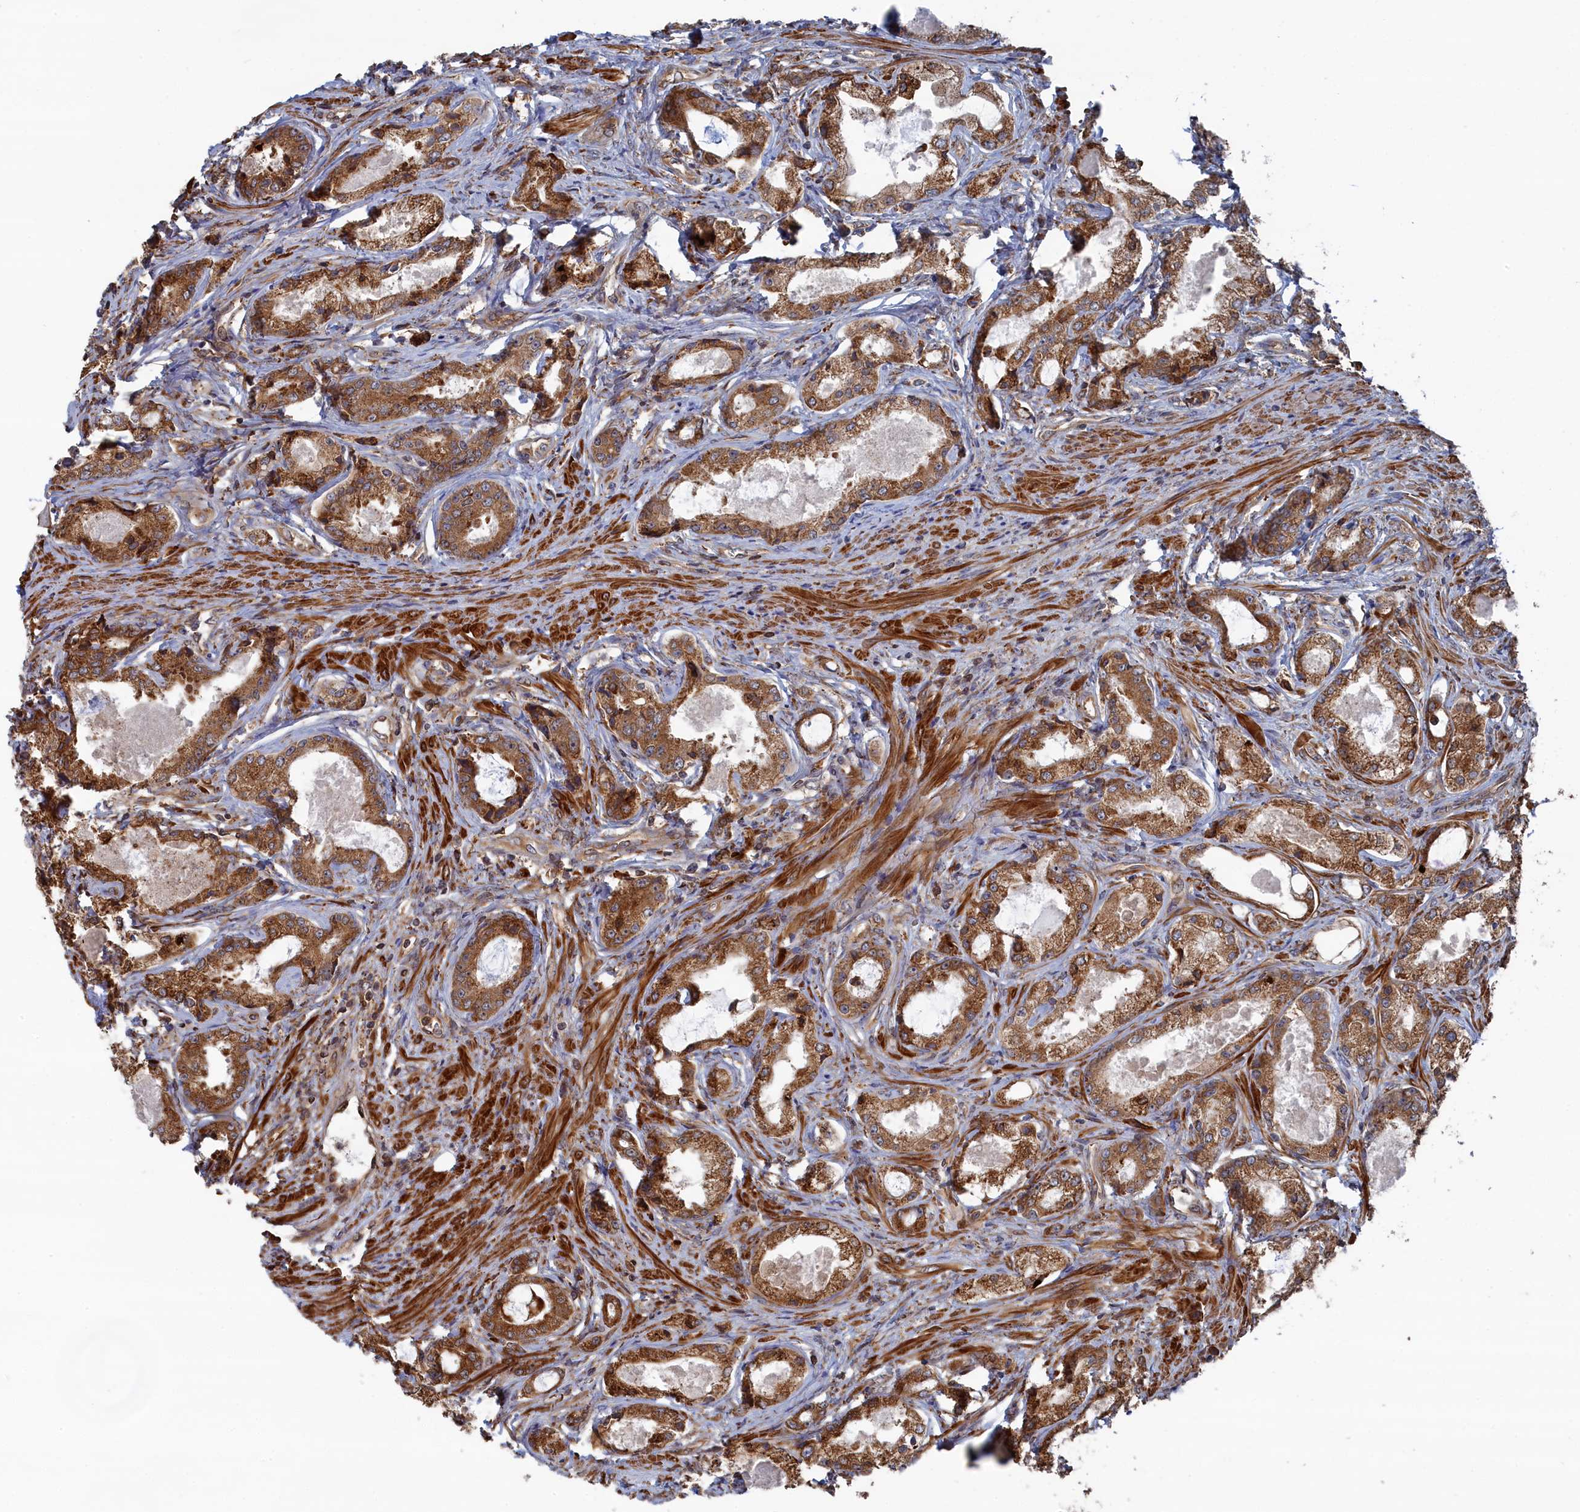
{"staining": {"intensity": "moderate", "quantity": ">75%", "location": "cytoplasmic/membranous"}, "tissue": "prostate cancer", "cell_type": "Tumor cells", "image_type": "cancer", "snomed": [{"axis": "morphology", "description": "Adenocarcinoma, Low grade"}, {"axis": "topography", "description": "Prostate"}], "caption": "The histopathology image reveals a brown stain indicating the presence of a protein in the cytoplasmic/membranous of tumor cells in prostate cancer.", "gene": "BPIFB6", "patient": {"sex": "male", "age": 68}}